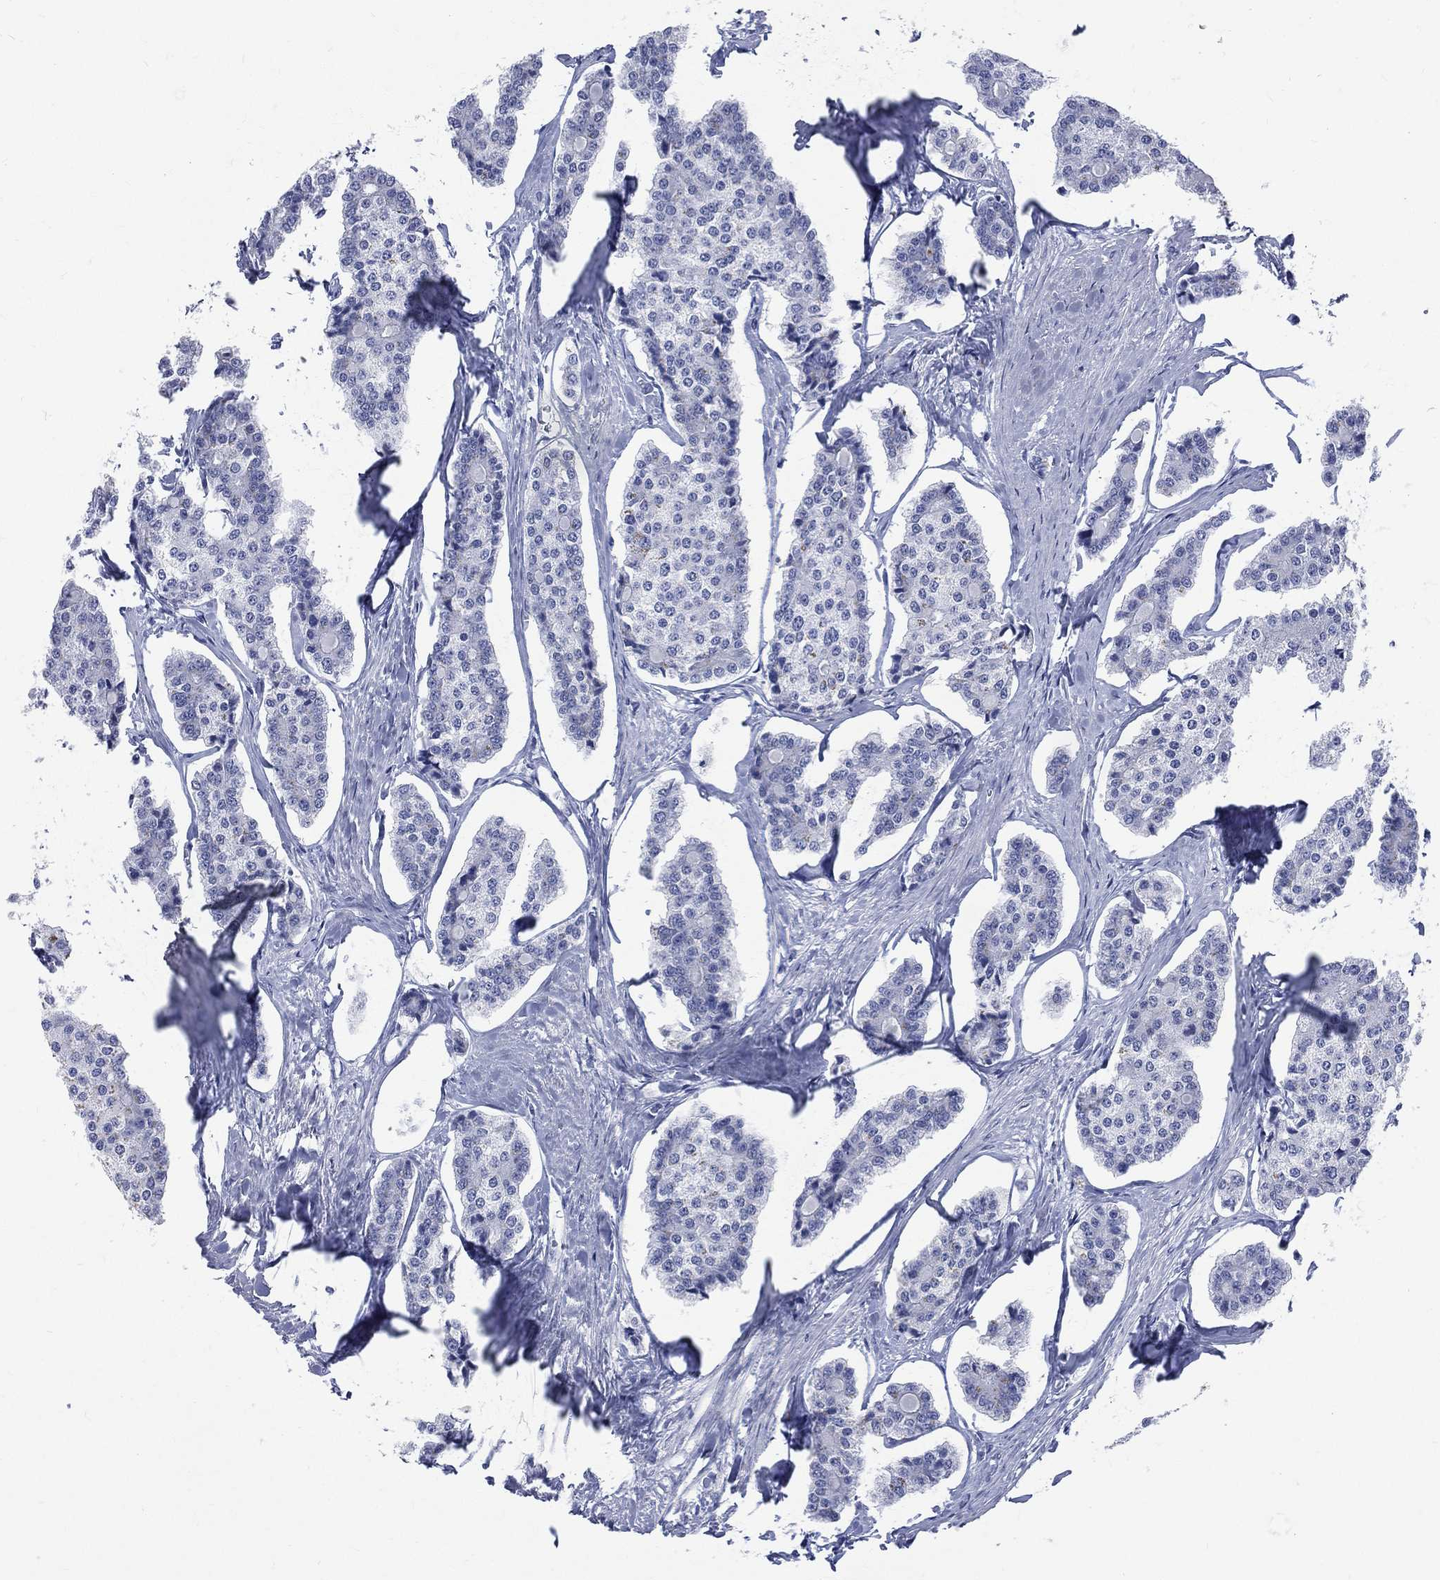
{"staining": {"intensity": "negative", "quantity": "none", "location": "none"}, "tissue": "carcinoid", "cell_type": "Tumor cells", "image_type": "cancer", "snomed": [{"axis": "morphology", "description": "Carcinoid, malignant, NOS"}, {"axis": "topography", "description": "Small intestine"}], "caption": "DAB immunohistochemical staining of human malignant carcinoid exhibits no significant expression in tumor cells.", "gene": "PGLYRP1", "patient": {"sex": "female", "age": 65}}